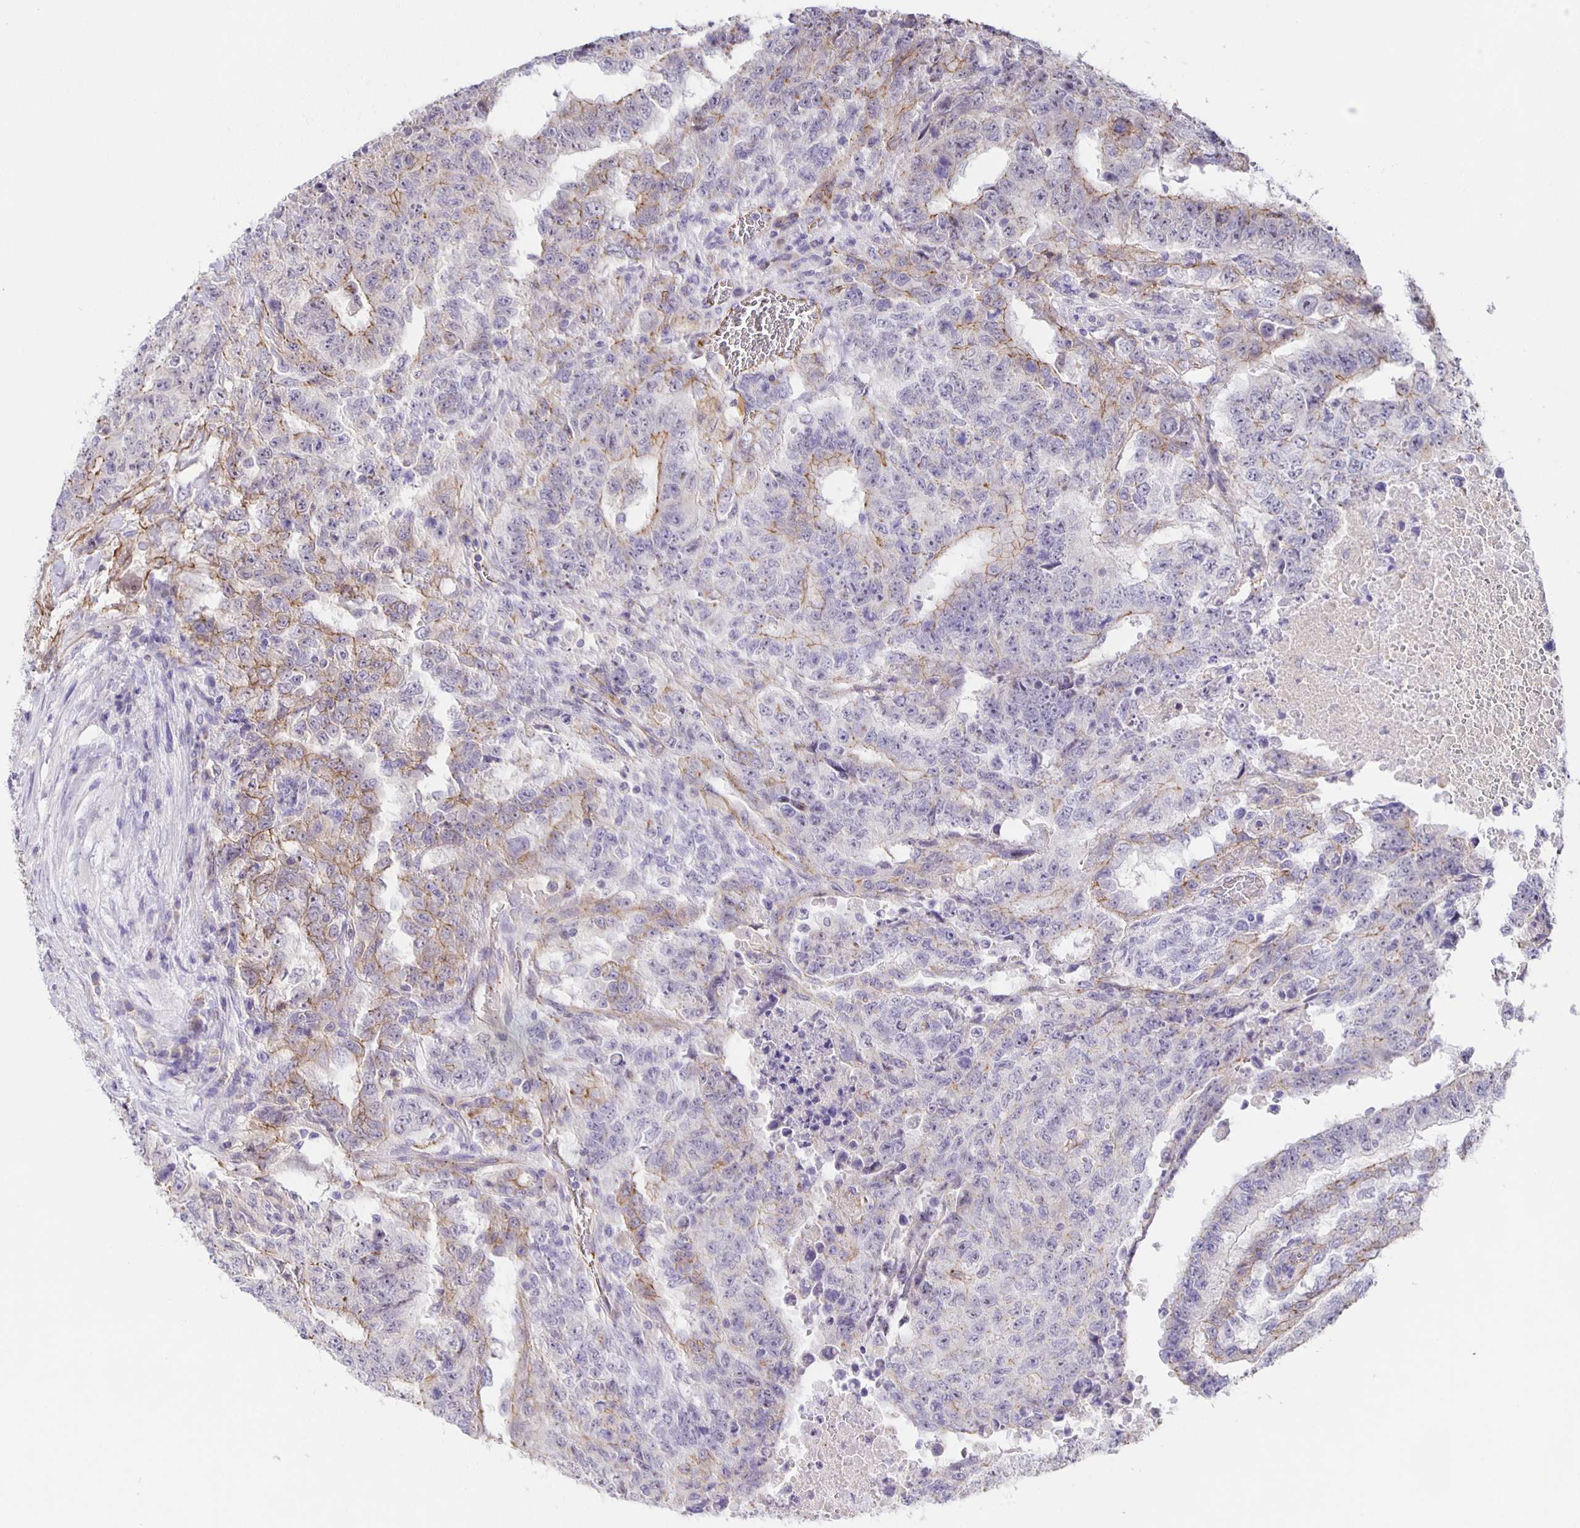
{"staining": {"intensity": "weak", "quantity": "<25%", "location": "cytoplasmic/membranous"}, "tissue": "testis cancer", "cell_type": "Tumor cells", "image_type": "cancer", "snomed": [{"axis": "morphology", "description": "Carcinoma, Embryonal, NOS"}, {"axis": "topography", "description": "Testis"}], "caption": "Immunohistochemistry (IHC) photomicrograph of human testis embryonal carcinoma stained for a protein (brown), which shows no staining in tumor cells.", "gene": "JMJD4", "patient": {"sex": "male", "age": 24}}